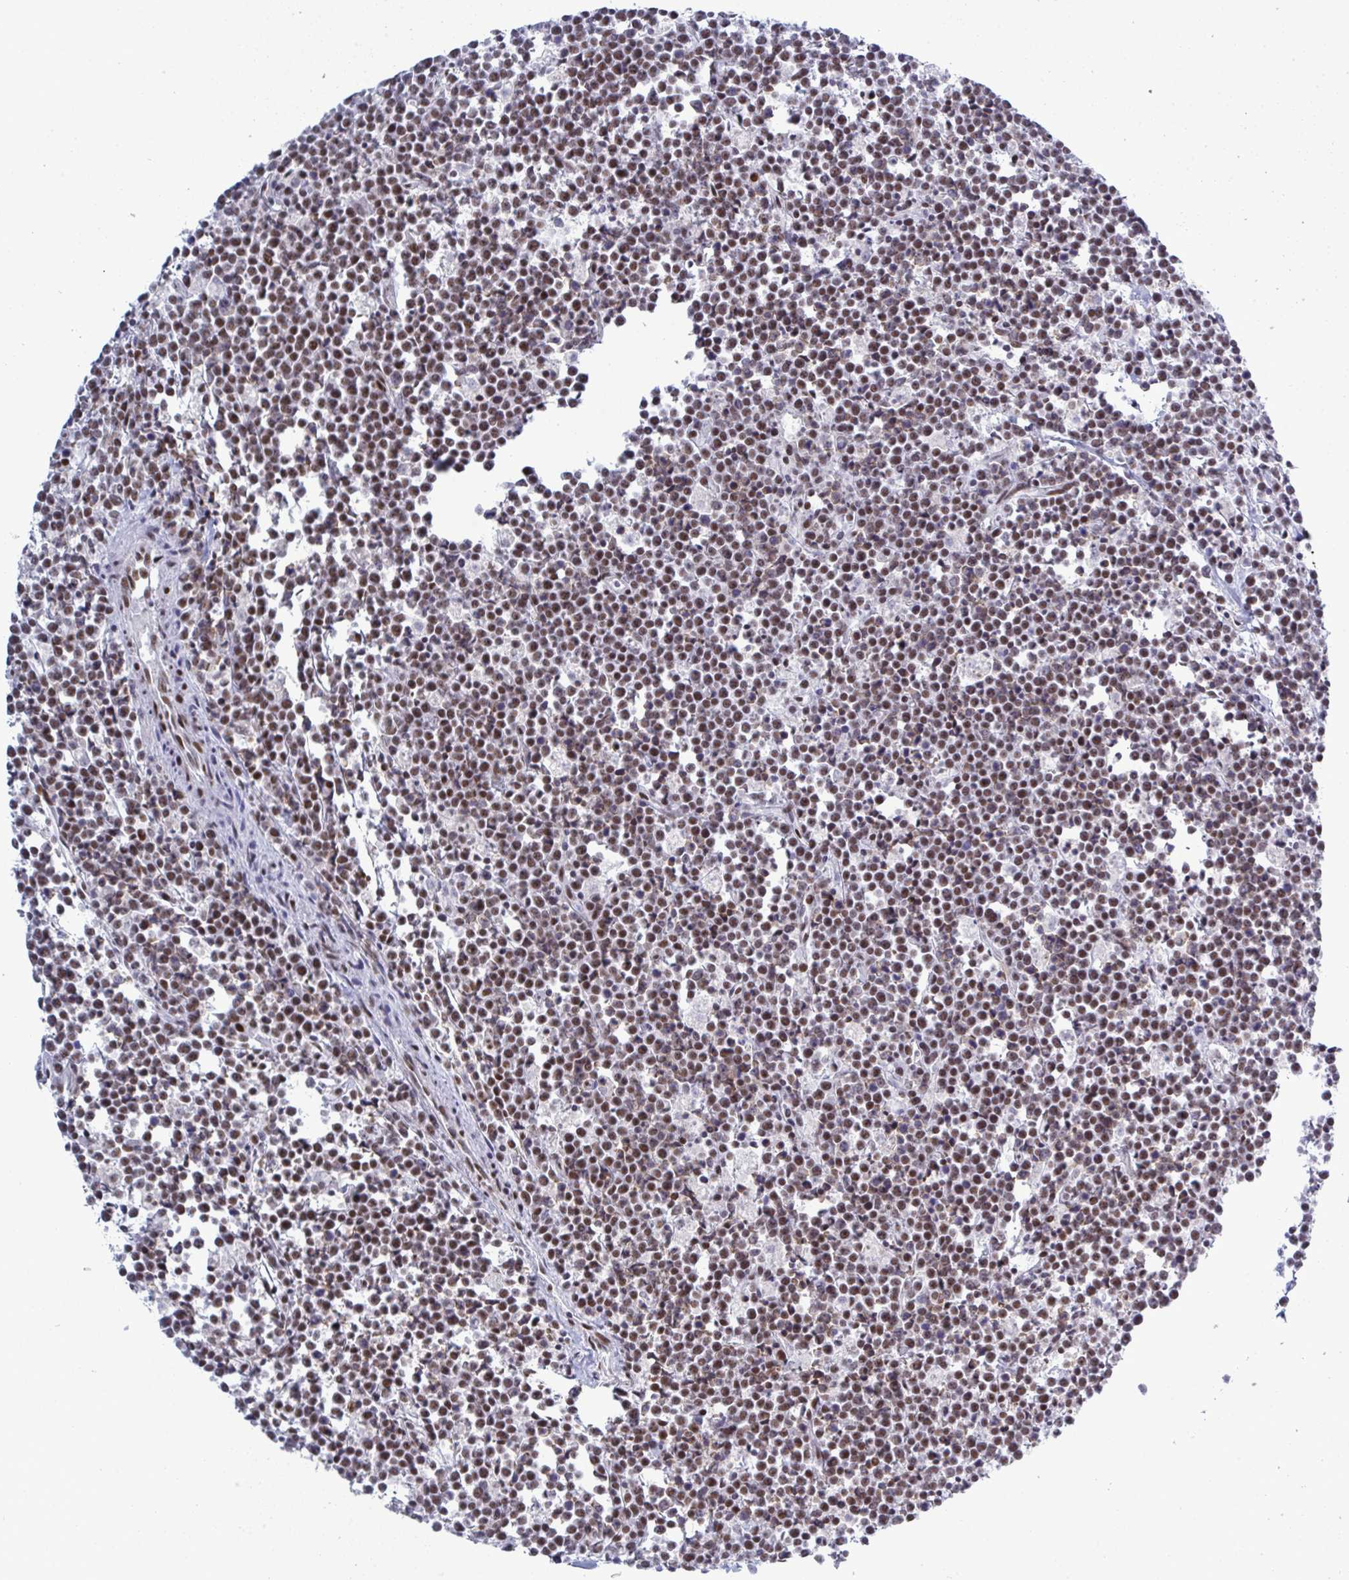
{"staining": {"intensity": "moderate", "quantity": ">75%", "location": "nuclear"}, "tissue": "lymphoma", "cell_type": "Tumor cells", "image_type": "cancer", "snomed": [{"axis": "morphology", "description": "Malignant lymphoma, non-Hodgkin's type, High grade"}, {"axis": "topography", "description": "Small intestine"}], "caption": "Moderate nuclear protein expression is present in about >75% of tumor cells in lymphoma. Nuclei are stained in blue.", "gene": "PPP1R10", "patient": {"sex": "female", "age": 56}}